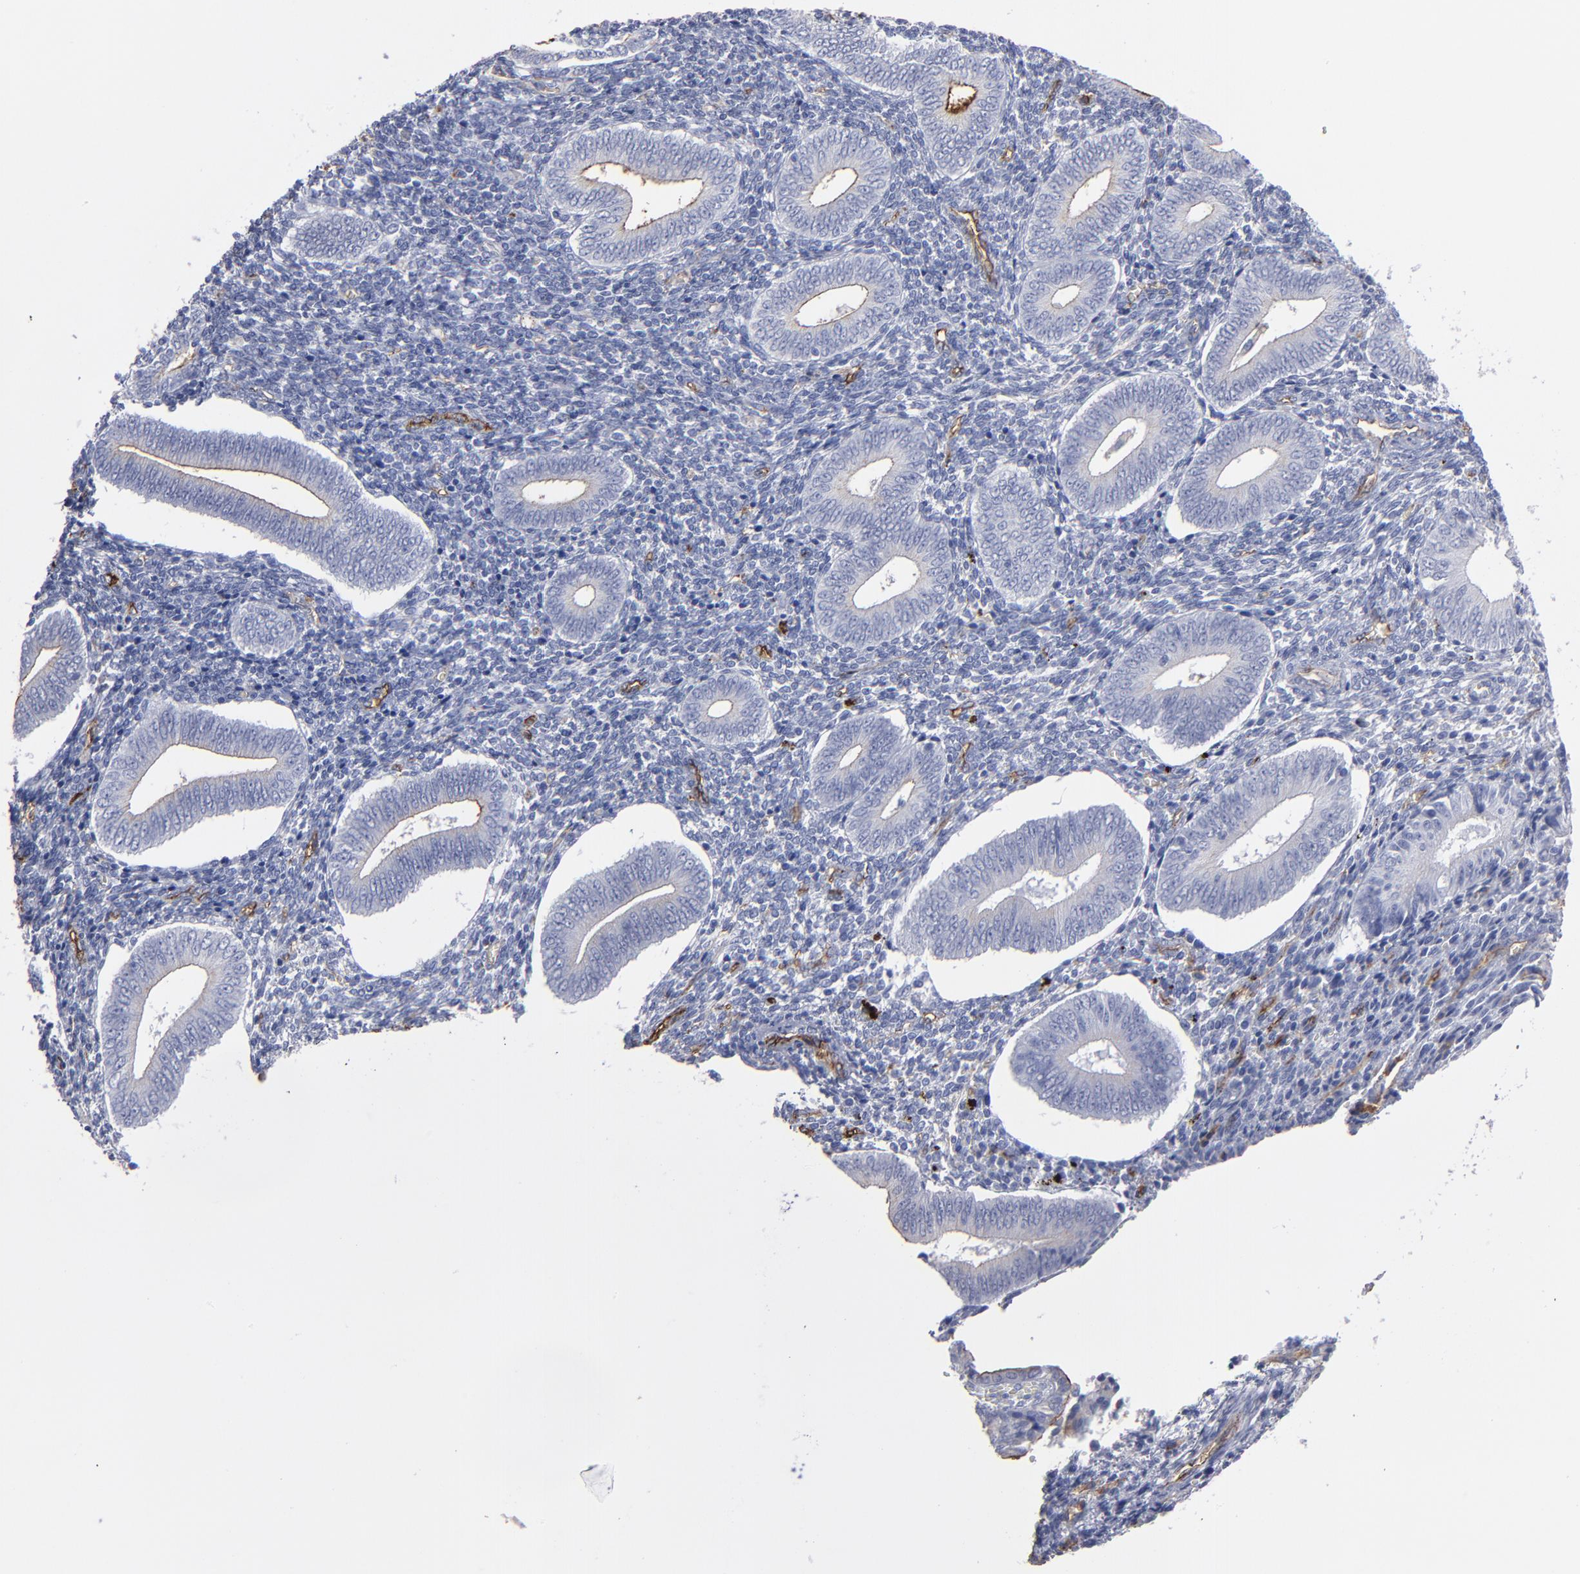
{"staining": {"intensity": "moderate", "quantity": "<25%", "location": "cytoplasmic/membranous"}, "tissue": "endometrium", "cell_type": "Cells in endometrial stroma", "image_type": "normal", "snomed": [{"axis": "morphology", "description": "Normal tissue, NOS"}, {"axis": "topography", "description": "Uterus"}, {"axis": "topography", "description": "Endometrium"}], "caption": "High-power microscopy captured an IHC image of normal endometrium, revealing moderate cytoplasmic/membranous staining in about <25% of cells in endometrial stroma. The staining is performed using DAB (3,3'-diaminobenzidine) brown chromogen to label protein expression. The nuclei are counter-stained blue using hematoxylin.", "gene": "TM4SF1", "patient": {"sex": "female", "age": 33}}